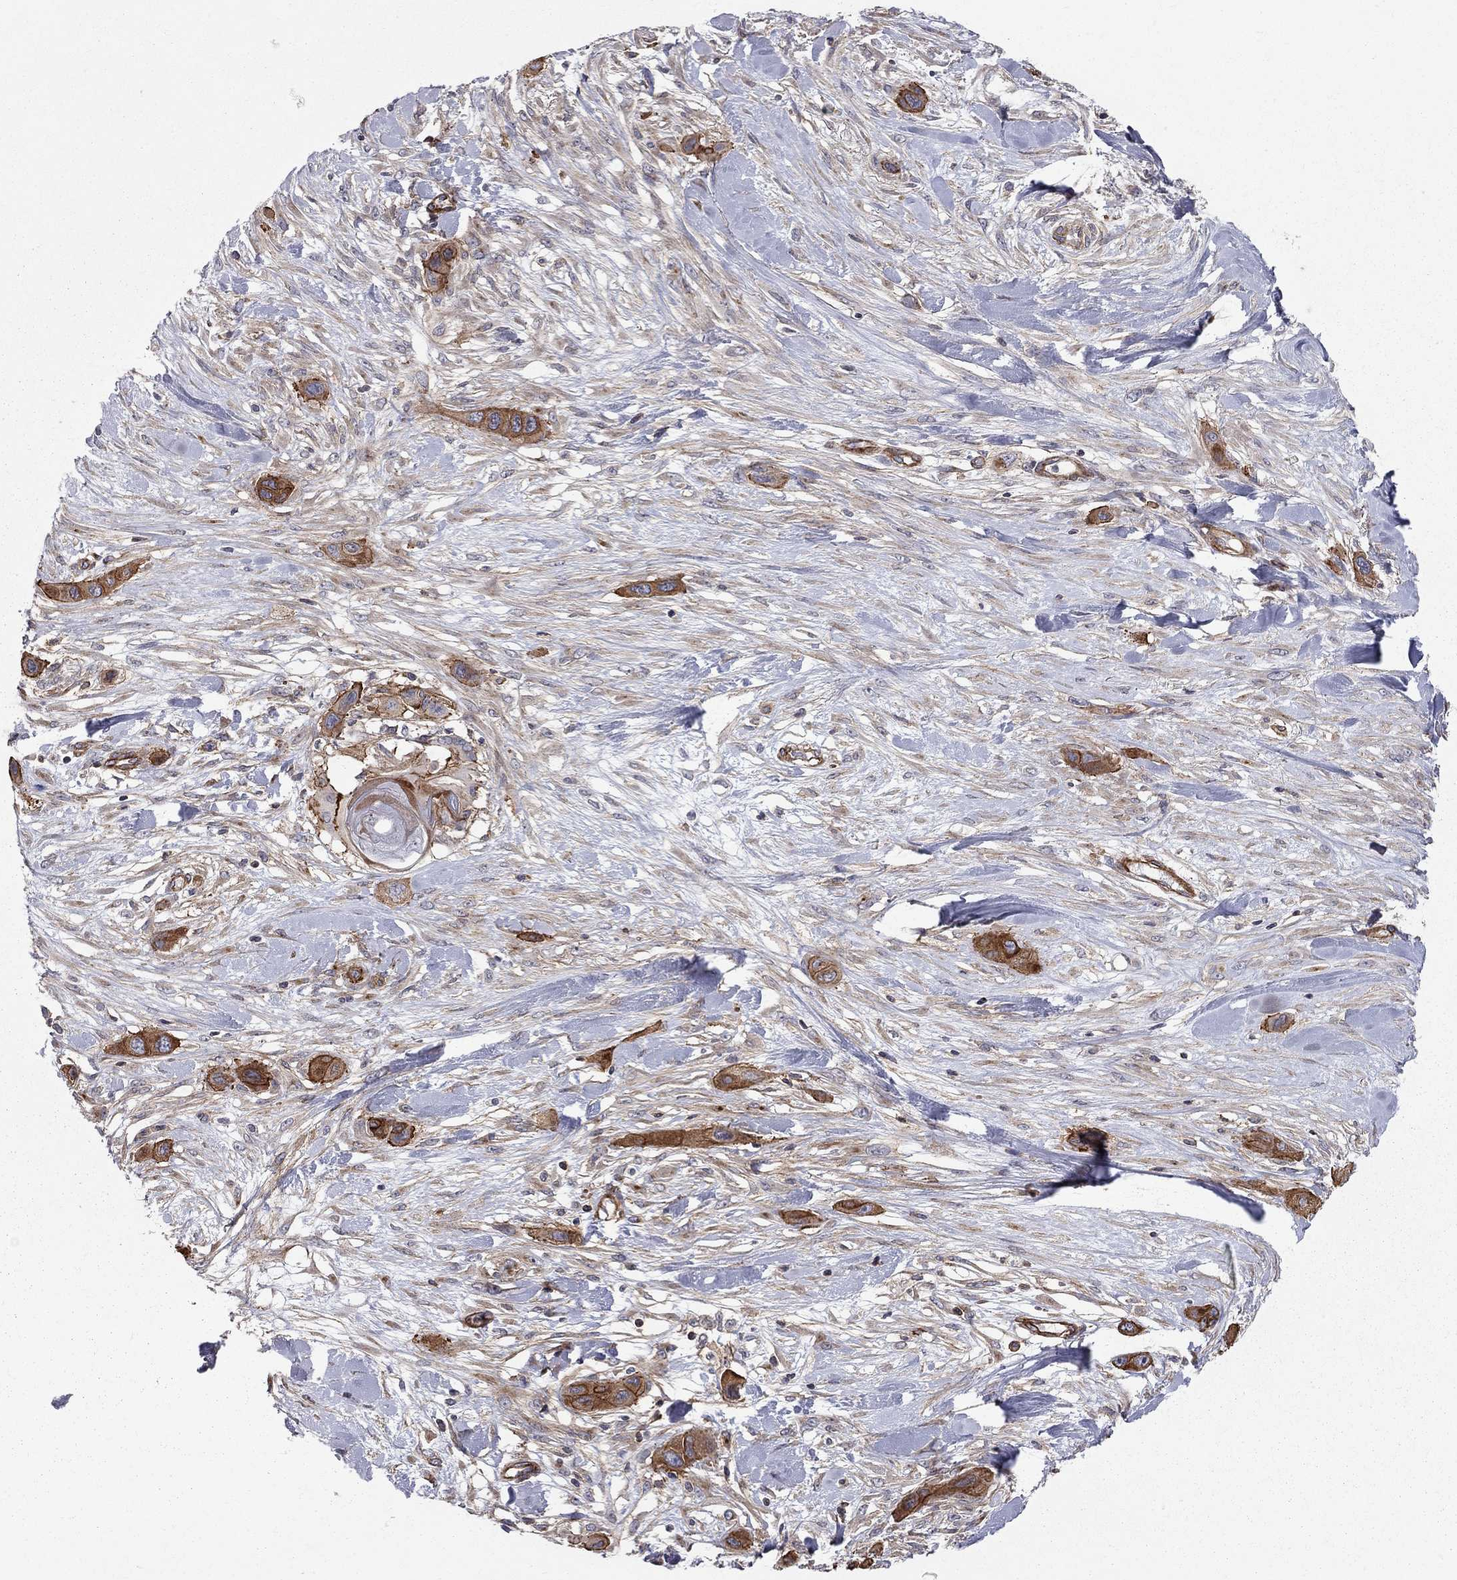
{"staining": {"intensity": "strong", "quantity": ">75%", "location": "cytoplasmic/membranous"}, "tissue": "skin cancer", "cell_type": "Tumor cells", "image_type": "cancer", "snomed": [{"axis": "morphology", "description": "Squamous cell carcinoma, NOS"}, {"axis": "topography", "description": "Skin"}], "caption": "An image of human squamous cell carcinoma (skin) stained for a protein demonstrates strong cytoplasmic/membranous brown staining in tumor cells. (IHC, brightfield microscopy, high magnification).", "gene": "RASEF", "patient": {"sex": "male", "age": 79}}